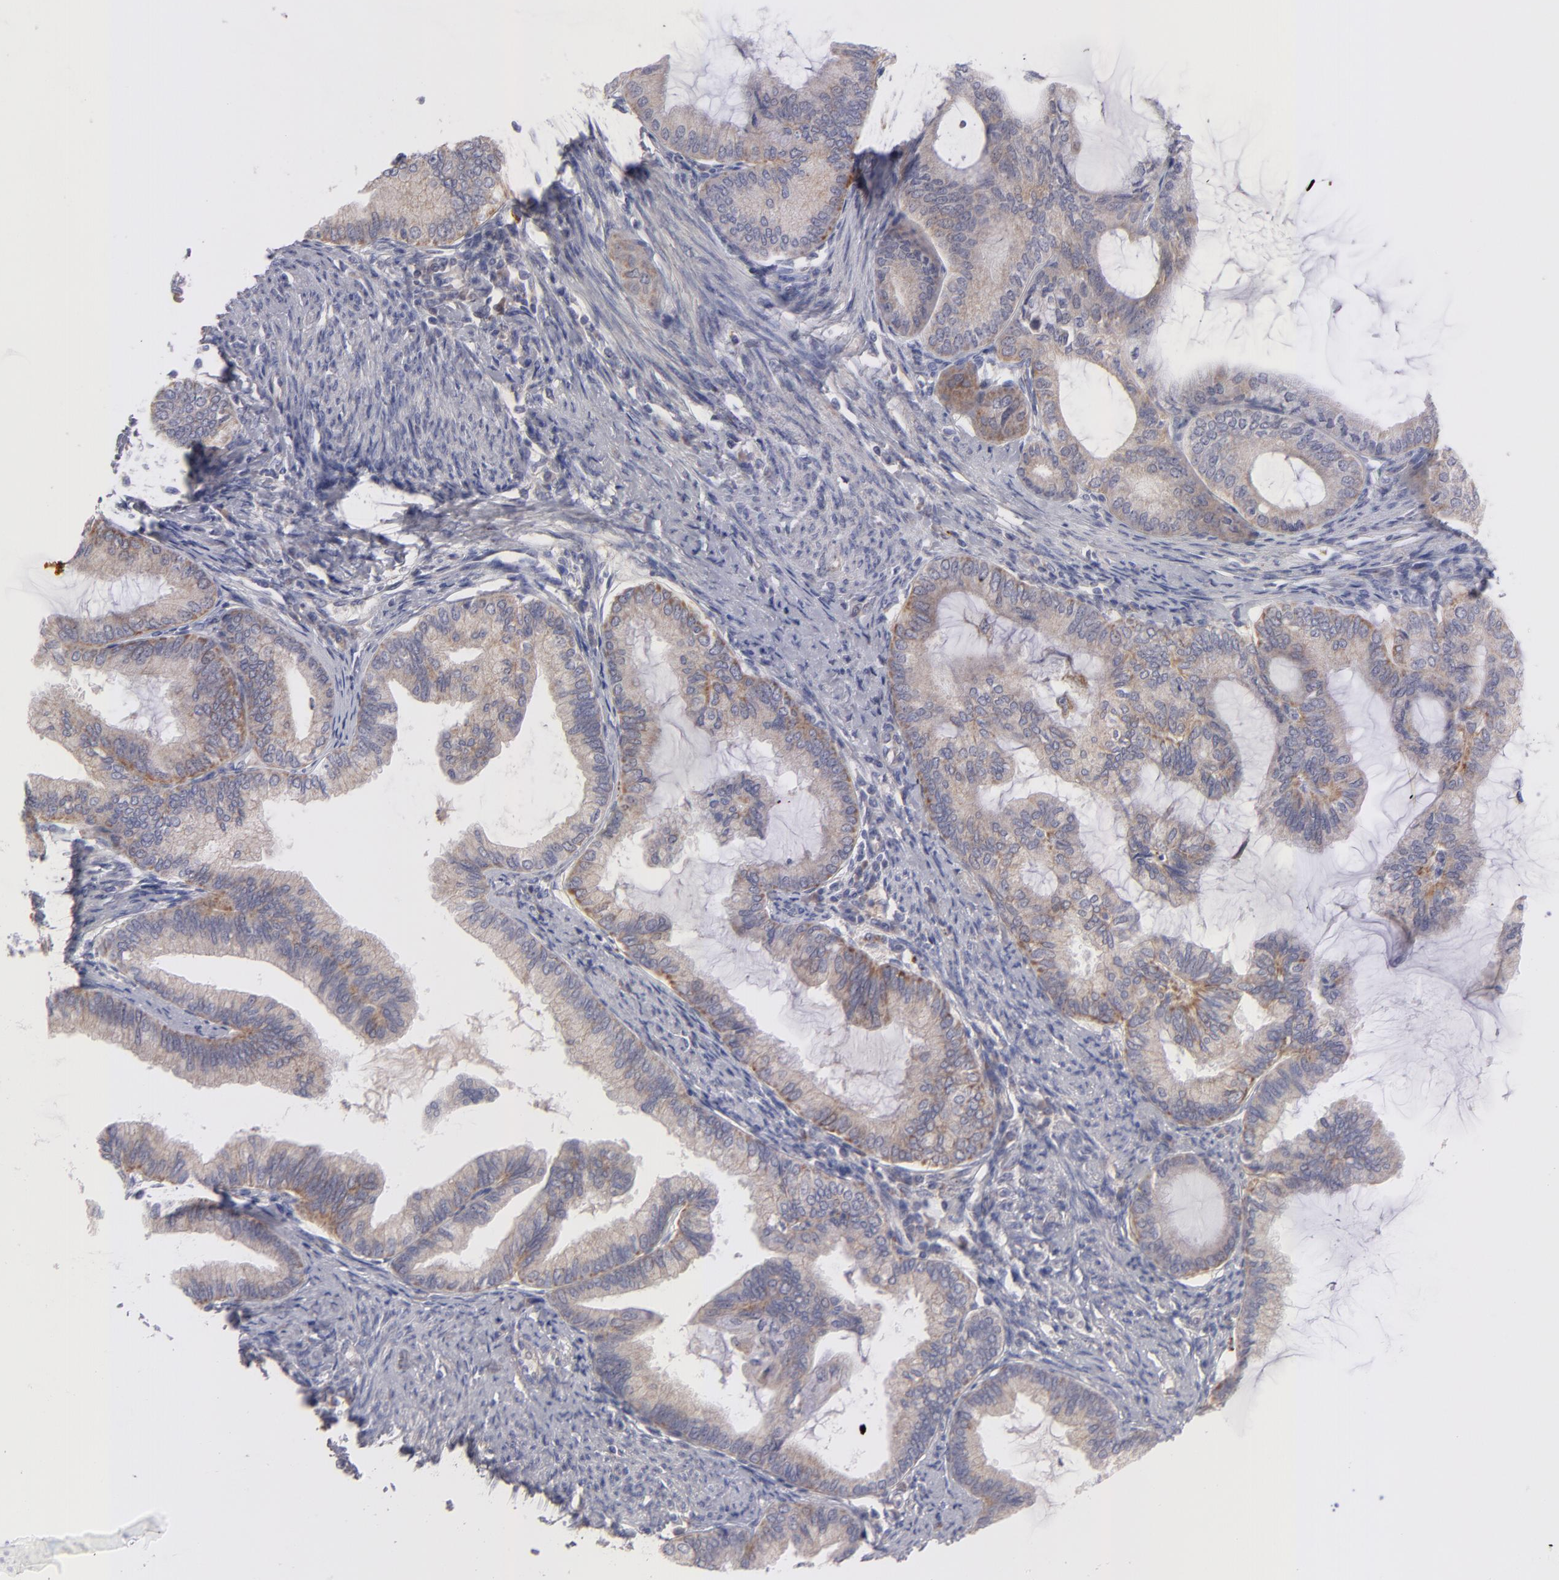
{"staining": {"intensity": "weak", "quantity": ">75%", "location": "cytoplasmic/membranous"}, "tissue": "endometrial cancer", "cell_type": "Tumor cells", "image_type": "cancer", "snomed": [{"axis": "morphology", "description": "Adenocarcinoma, NOS"}, {"axis": "topography", "description": "Endometrium"}], "caption": "Immunohistochemical staining of human adenocarcinoma (endometrial) displays low levels of weak cytoplasmic/membranous protein staining in about >75% of tumor cells. The staining was performed using DAB (3,3'-diaminobenzidine) to visualize the protein expression in brown, while the nuclei were stained in blue with hematoxylin (Magnification: 20x).", "gene": "HCCS", "patient": {"sex": "female", "age": 86}}